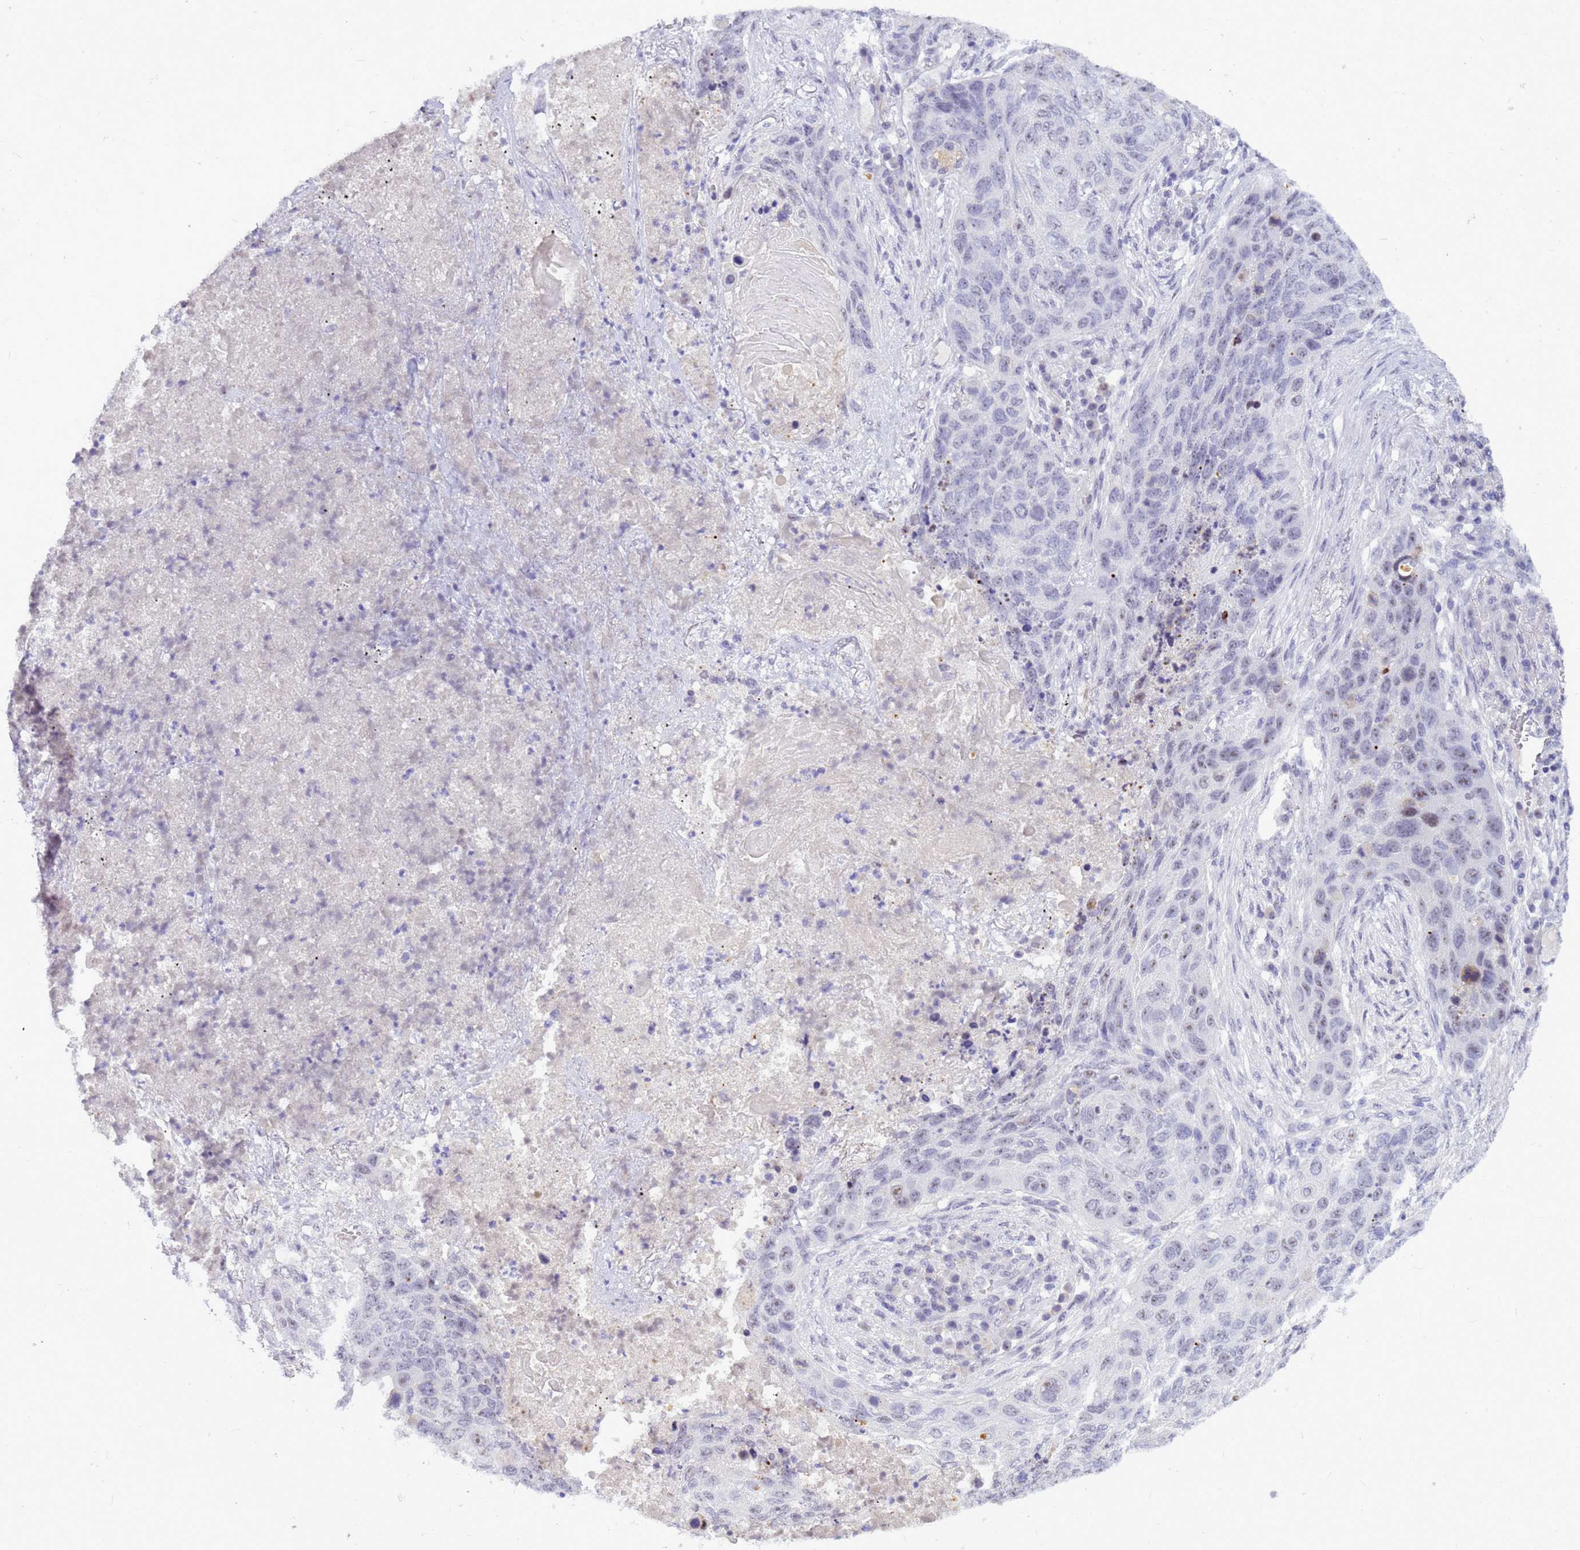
{"staining": {"intensity": "negative", "quantity": "none", "location": "none"}, "tissue": "lung cancer", "cell_type": "Tumor cells", "image_type": "cancer", "snomed": [{"axis": "morphology", "description": "Squamous cell carcinoma, NOS"}, {"axis": "topography", "description": "Lung"}], "caption": "There is no significant positivity in tumor cells of squamous cell carcinoma (lung).", "gene": "DMRTC2", "patient": {"sex": "female", "age": 63}}